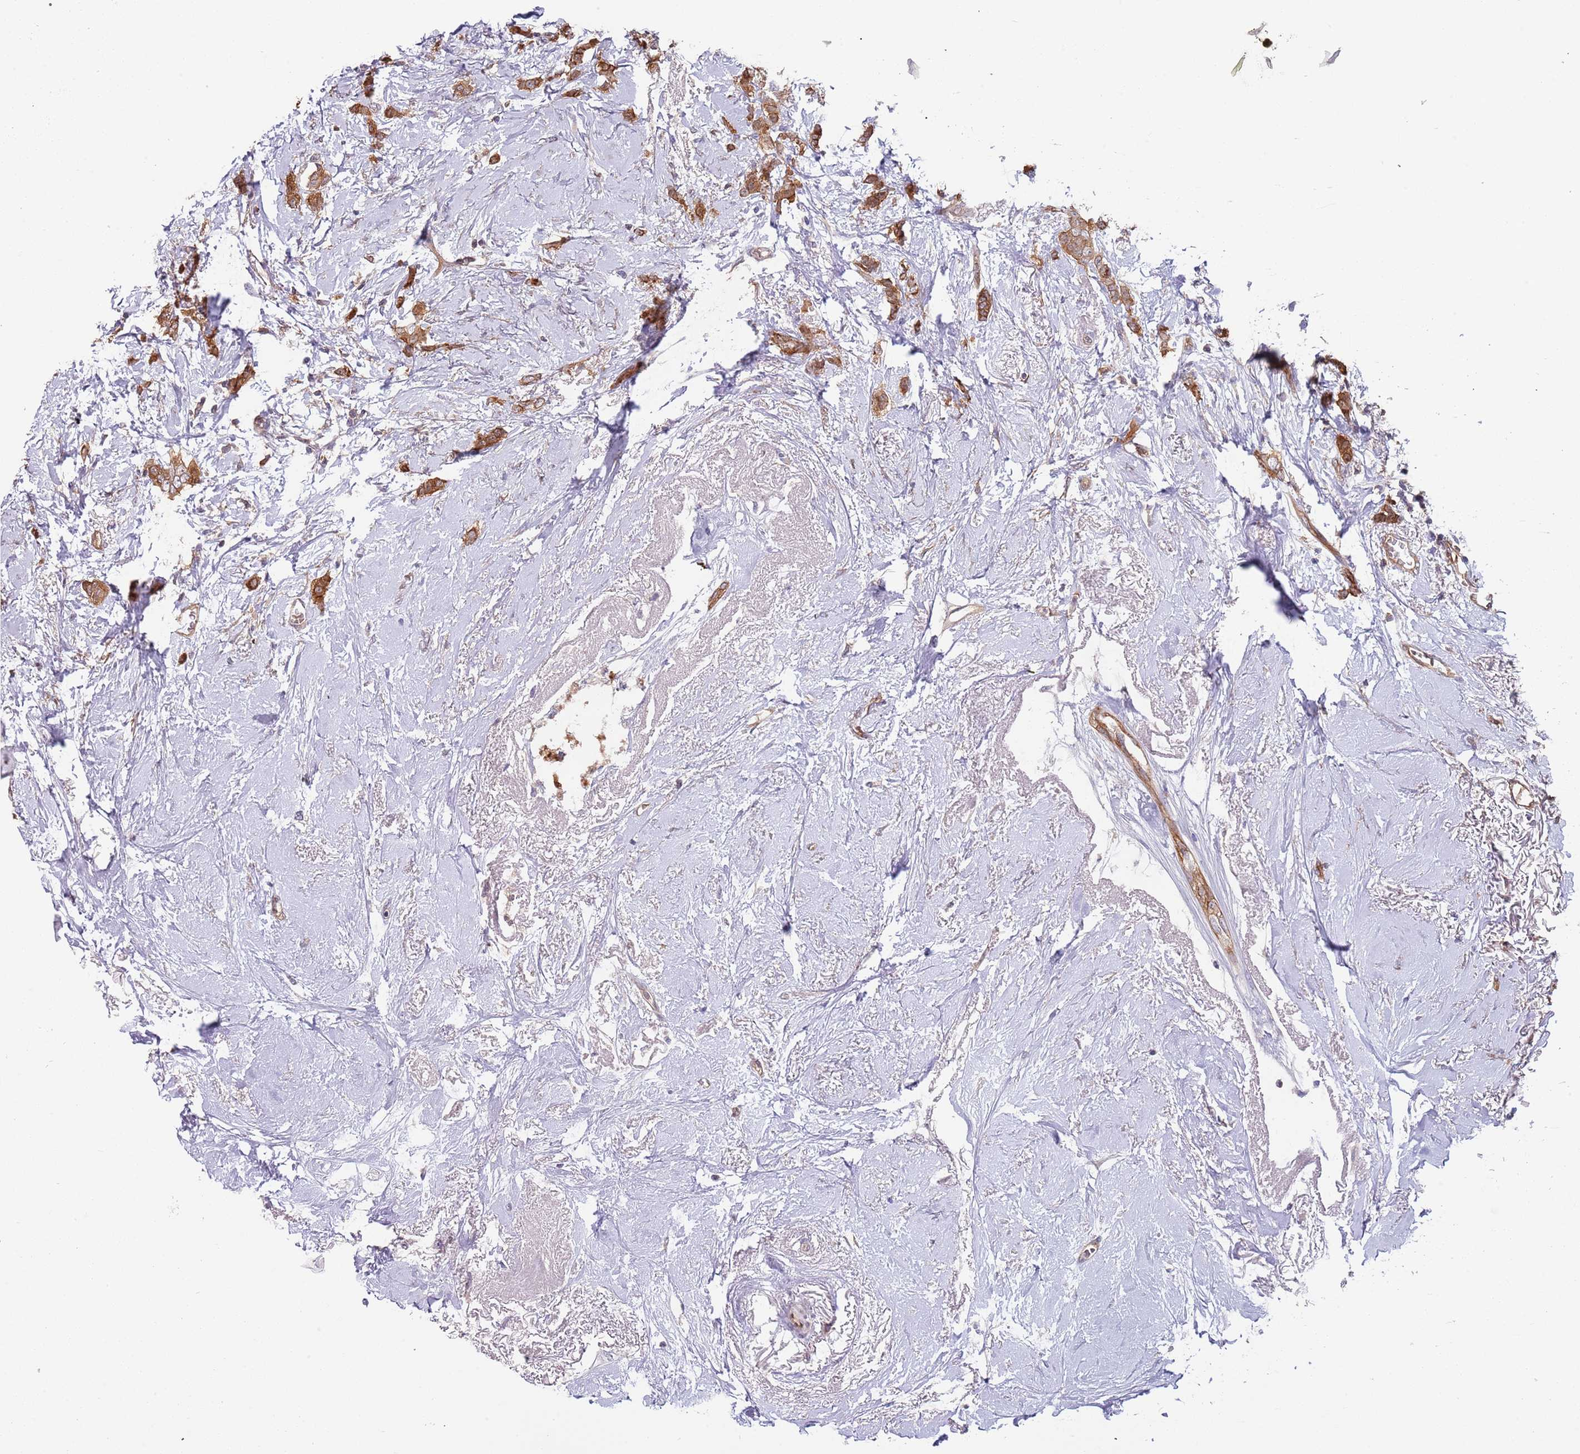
{"staining": {"intensity": "moderate", "quantity": ">75%", "location": "cytoplasmic/membranous"}, "tissue": "breast cancer", "cell_type": "Tumor cells", "image_type": "cancer", "snomed": [{"axis": "morphology", "description": "Duct carcinoma"}, {"axis": "topography", "description": "Breast"}], "caption": "Immunohistochemistry (IHC) staining of breast invasive ductal carcinoma, which exhibits medium levels of moderate cytoplasmic/membranous expression in about >75% of tumor cells indicating moderate cytoplasmic/membranous protein positivity. The staining was performed using DAB (3,3'-diaminobenzidine) (brown) for protein detection and nuclei were counterstained in hematoxylin (blue).", "gene": "GSDMD", "patient": {"sex": "female", "age": 72}}